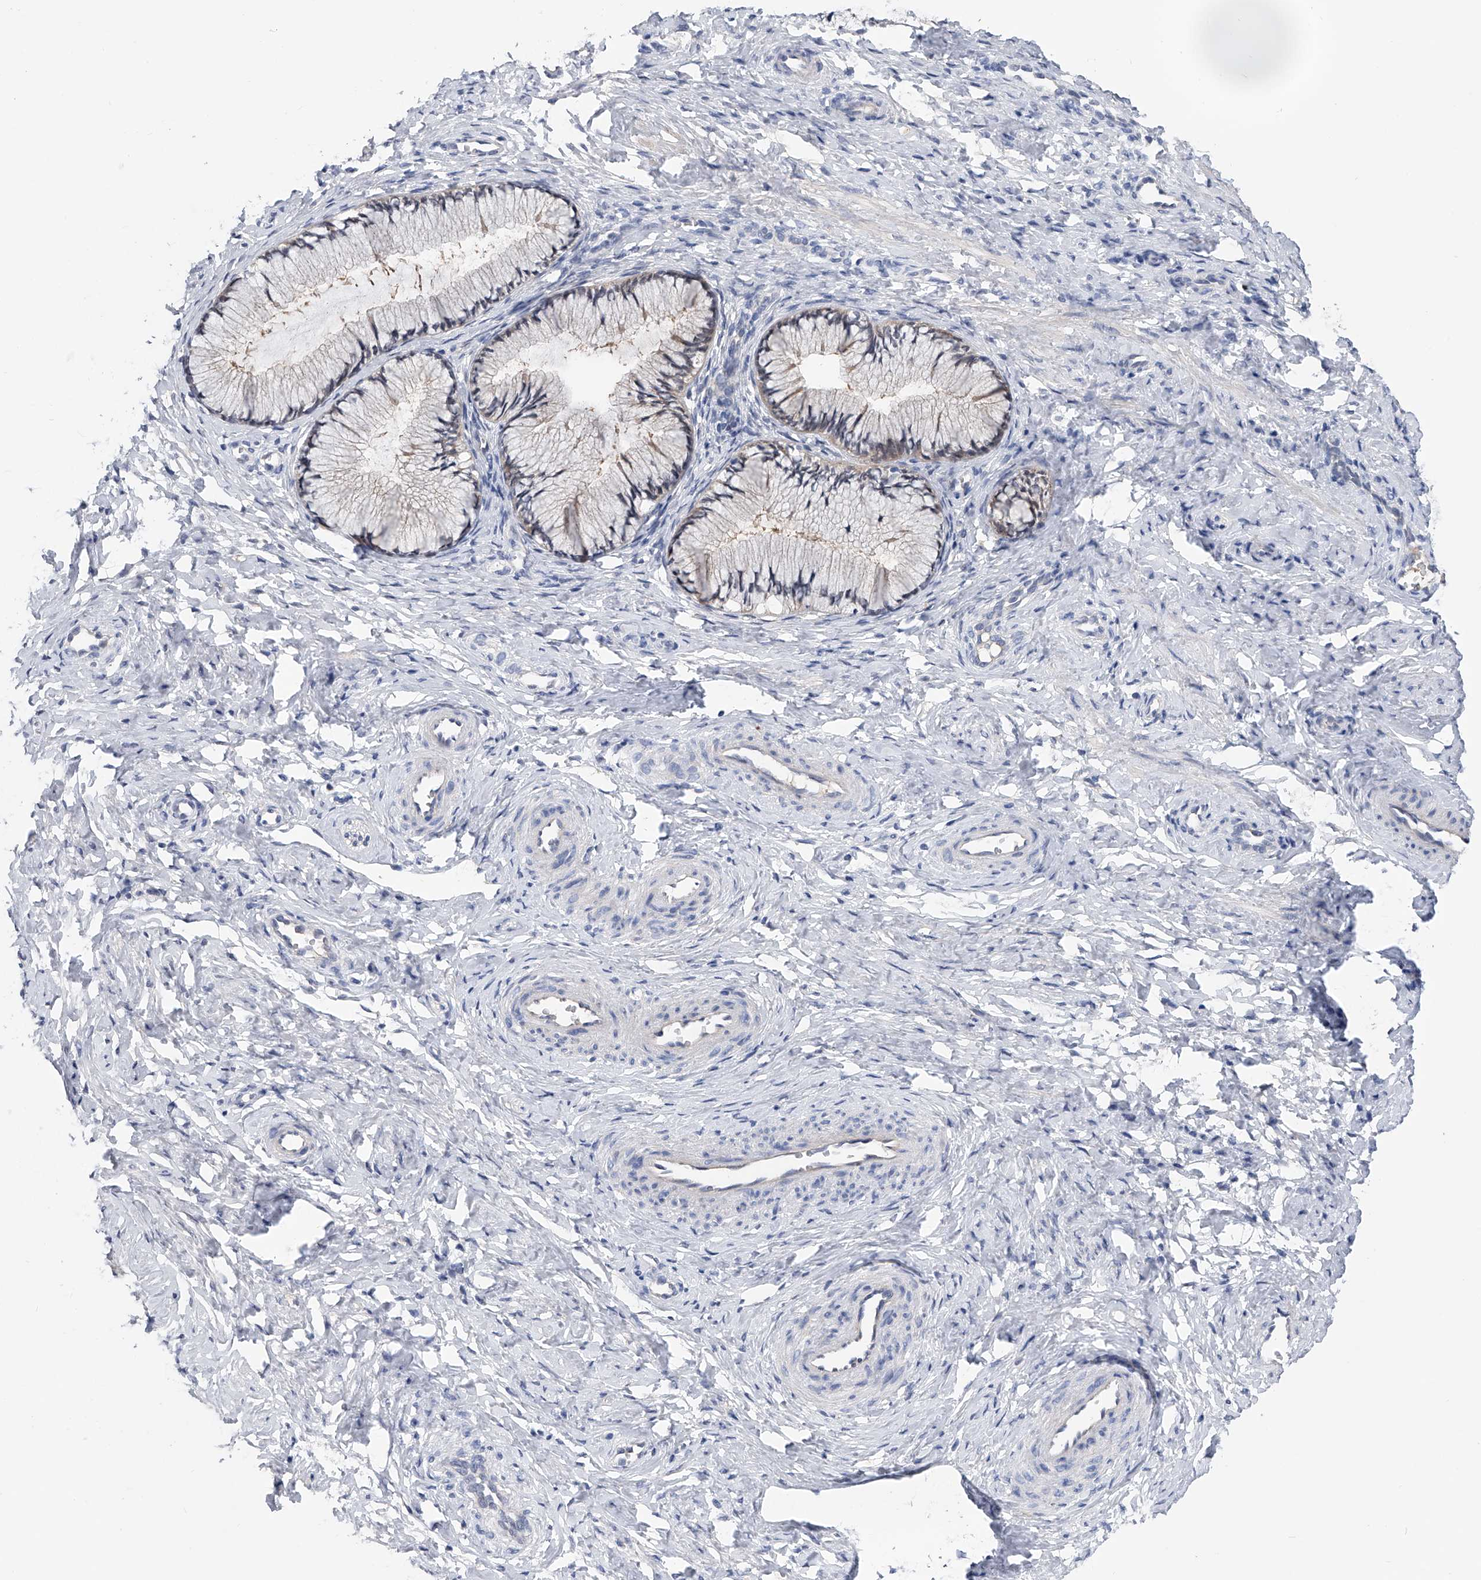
{"staining": {"intensity": "weak", "quantity": "<25%", "location": "cytoplasmic/membranous"}, "tissue": "cervix", "cell_type": "Glandular cells", "image_type": "normal", "snomed": [{"axis": "morphology", "description": "Normal tissue, NOS"}, {"axis": "topography", "description": "Cervix"}], "caption": "A high-resolution histopathology image shows immunohistochemistry staining of unremarkable cervix, which exhibits no significant positivity in glandular cells.", "gene": "PGM3", "patient": {"sex": "female", "age": 27}}